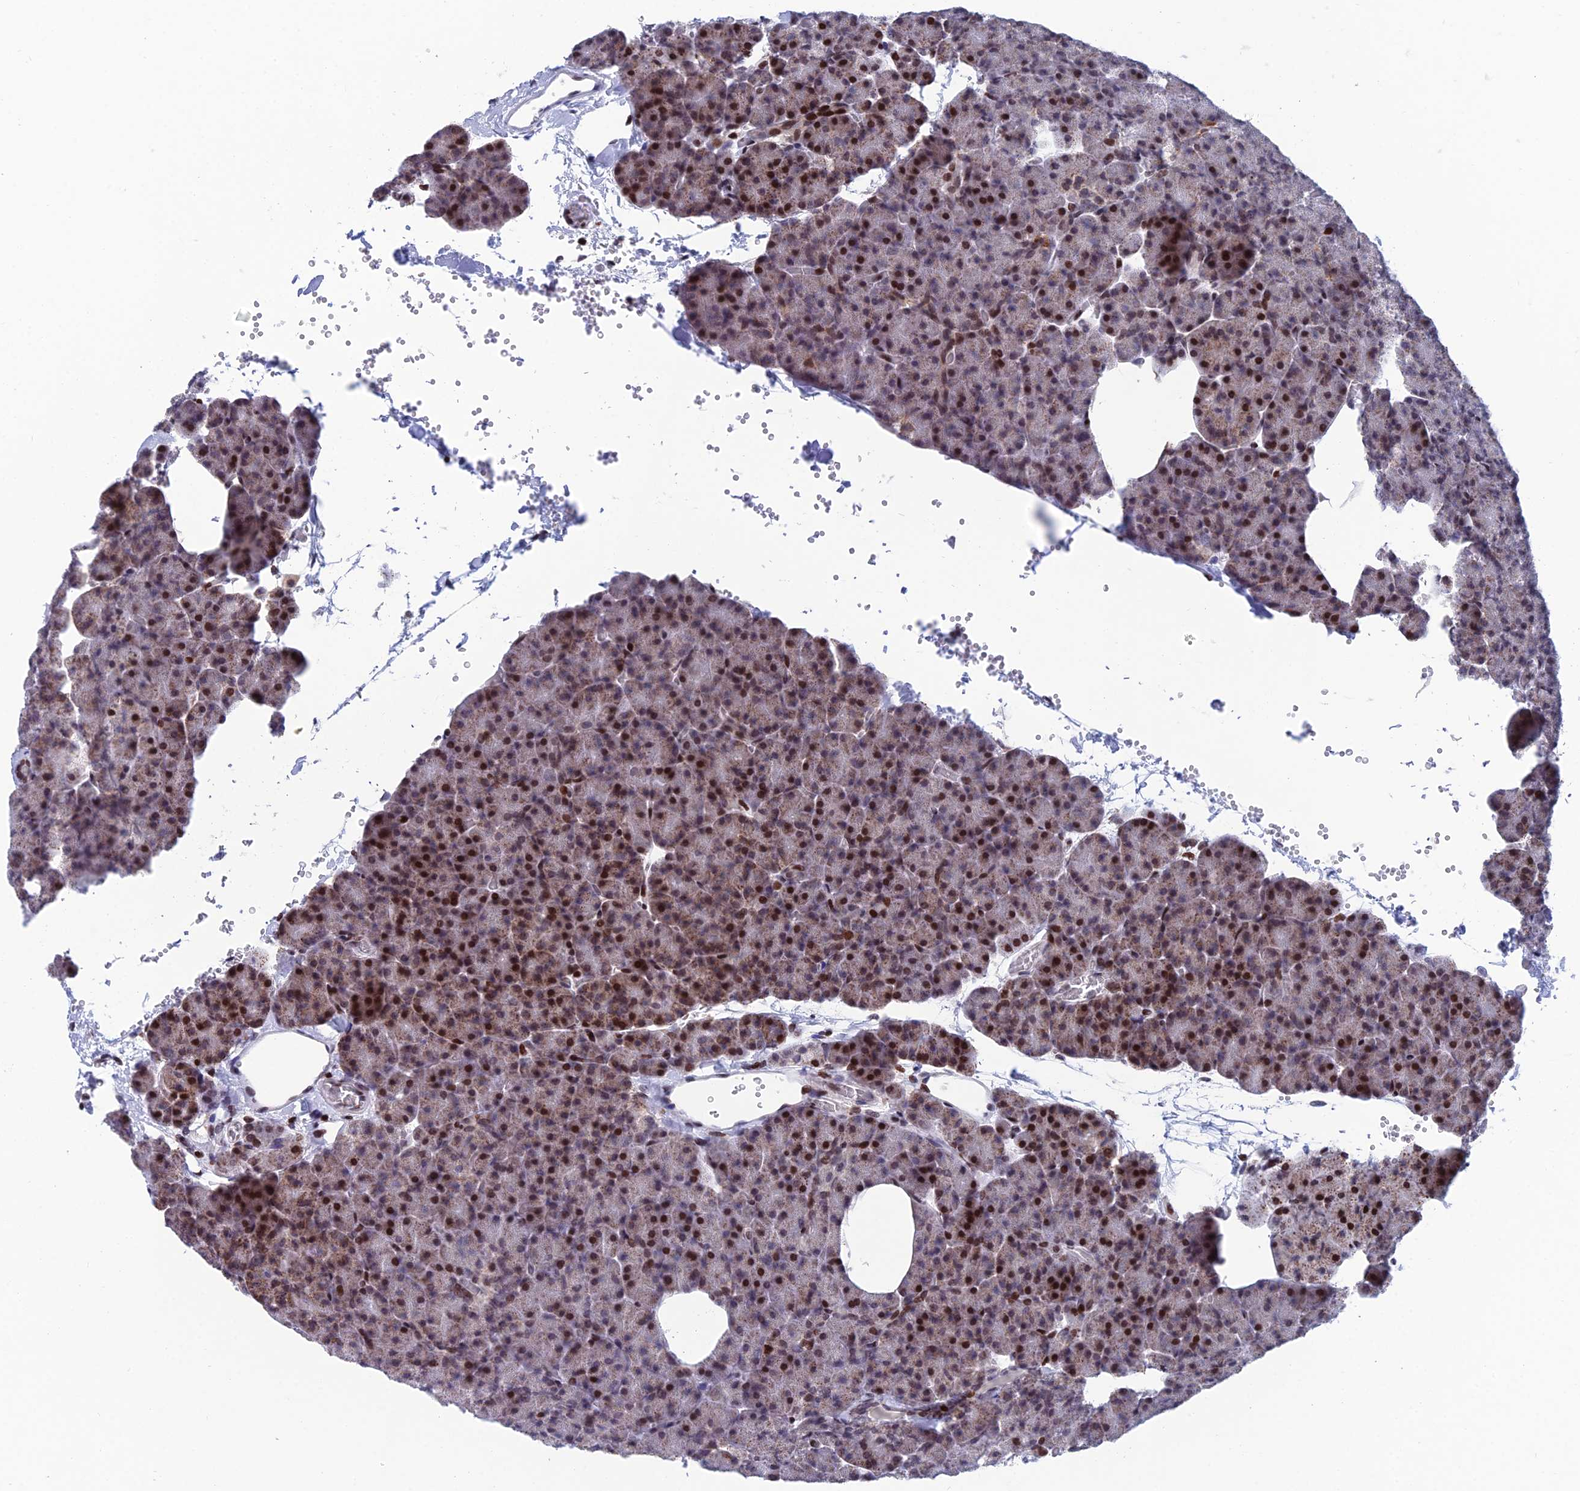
{"staining": {"intensity": "strong", "quantity": "25%-75%", "location": "cytoplasmic/membranous,nuclear"}, "tissue": "pancreas", "cell_type": "Exocrine glandular cells", "image_type": "normal", "snomed": [{"axis": "morphology", "description": "Normal tissue, NOS"}, {"axis": "morphology", "description": "Carcinoid, malignant, NOS"}, {"axis": "topography", "description": "Pancreas"}], "caption": "Strong cytoplasmic/membranous,nuclear expression is identified in approximately 25%-75% of exocrine glandular cells in benign pancreas.", "gene": "AFF3", "patient": {"sex": "female", "age": 35}}